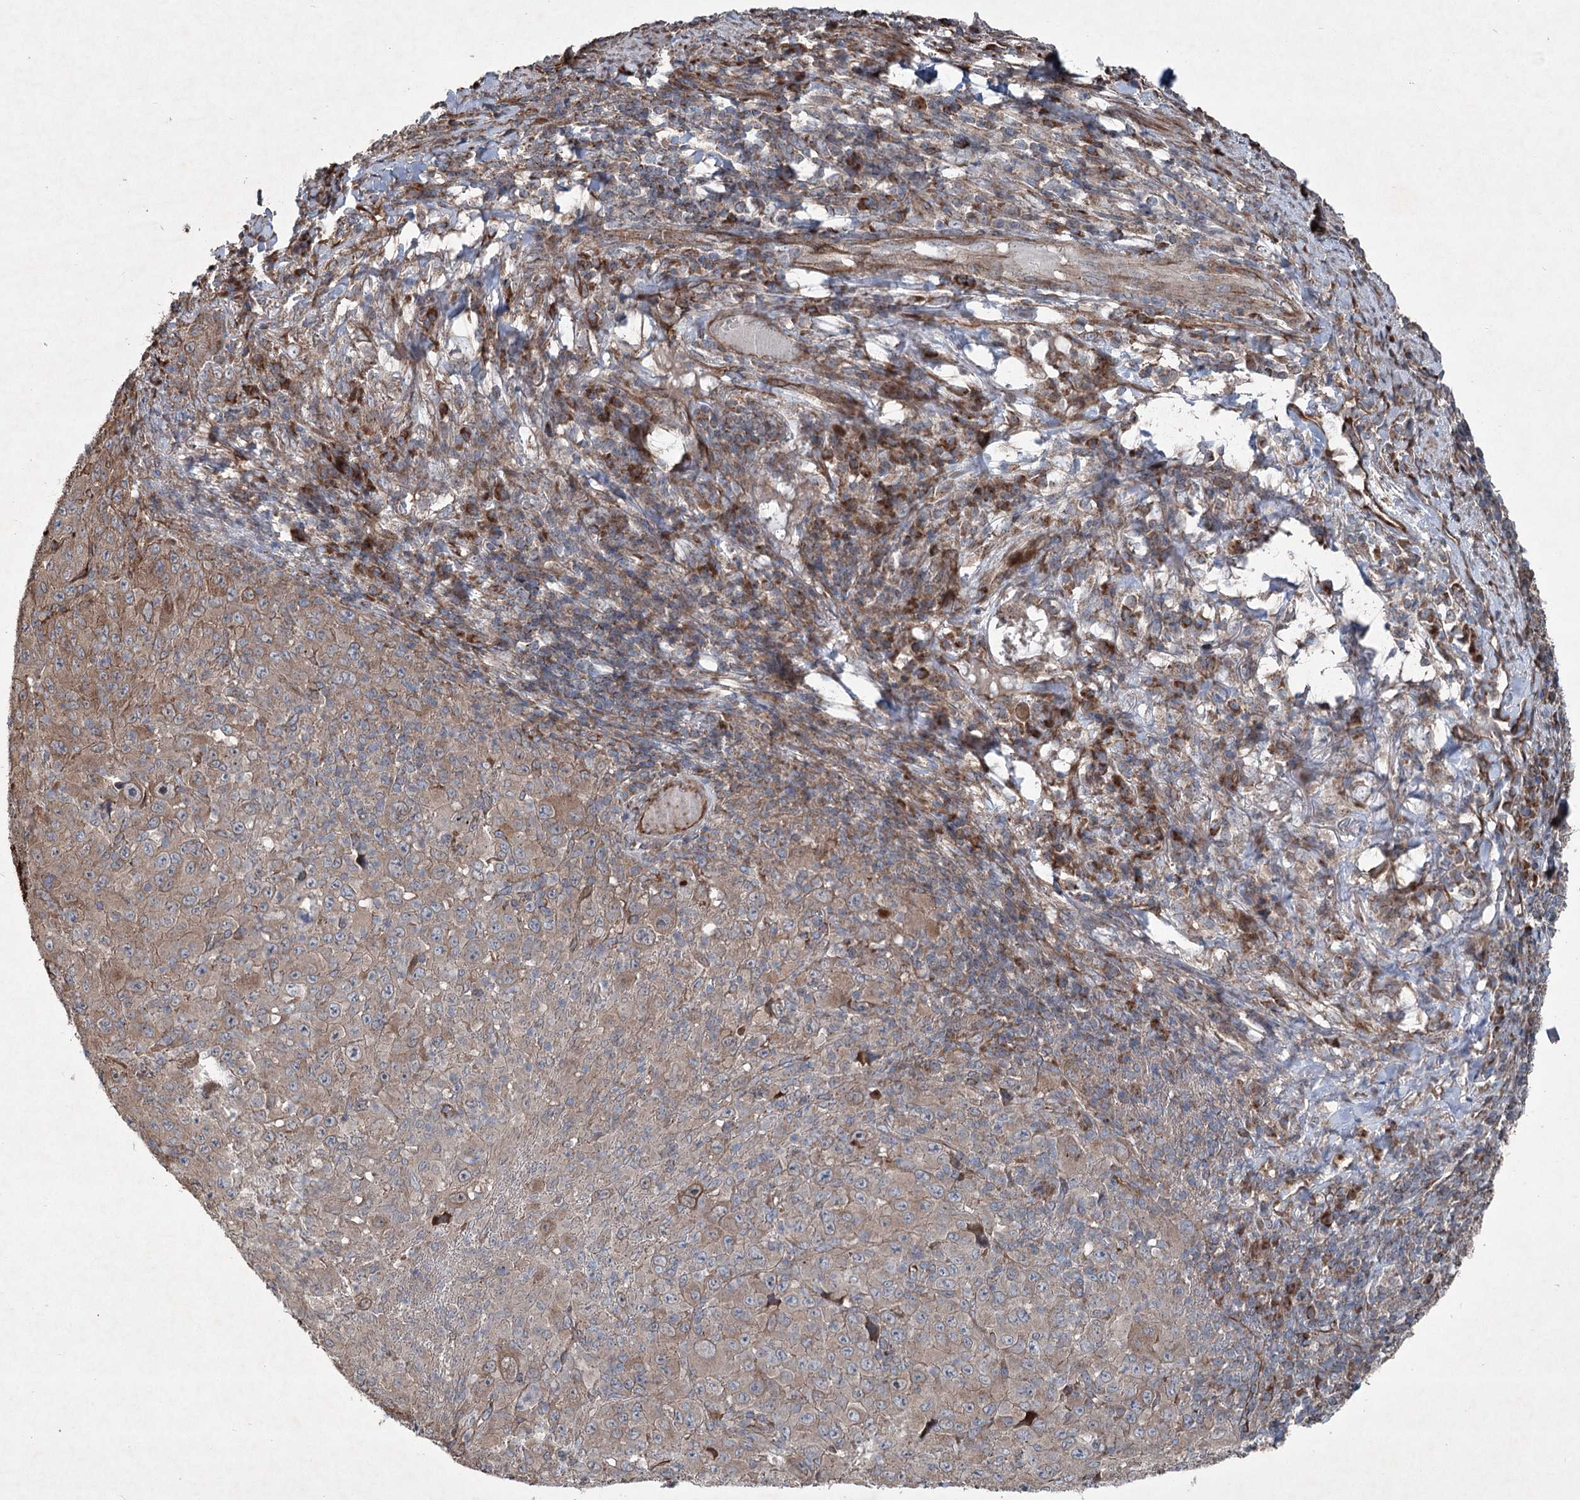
{"staining": {"intensity": "weak", "quantity": ">75%", "location": "cytoplasmic/membranous"}, "tissue": "melanoma", "cell_type": "Tumor cells", "image_type": "cancer", "snomed": [{"axis": "morphology", "description": "Malignant melanoma, Metastatic site"}, {"axis": "topography", "description": "Skin"}], "caption": "Melanoma tissue reveals weak cytoplasmic/membranous positivity in about >75% of tumor cells Immunohistochemistry (ihc) stains the protein in brown and the nuclei are stained blue.", "gene": "SERINC5", "patient": {"sex": "female", "age": 56}}